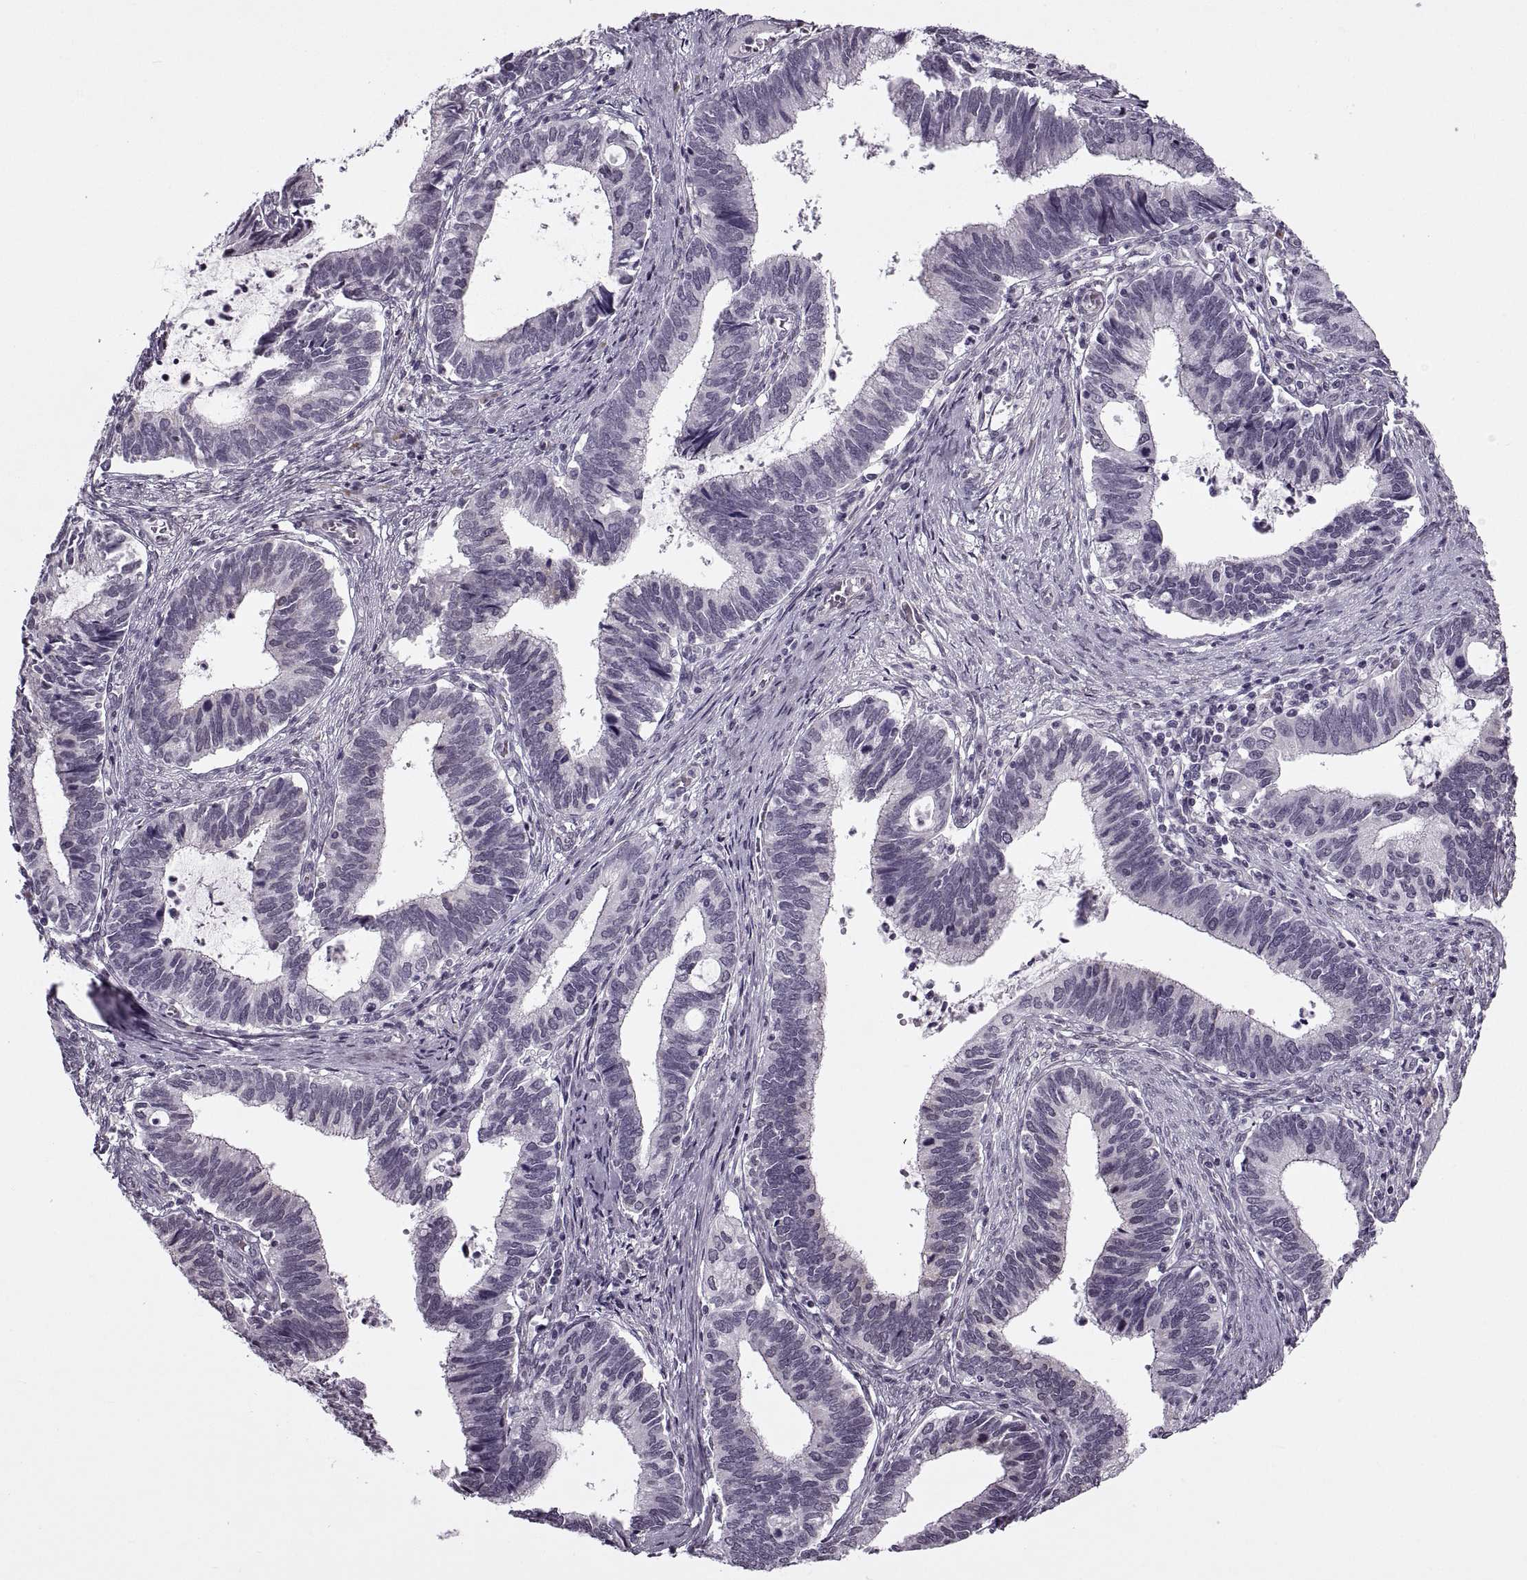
{"staining": {"intensity": "negative", "quantity": "none", "location": "none"}, "tissue": "cervical cancer", "cell_type": "Tumor cells", "image_type": "cancer", "snomed": [{"axis": "morphology", "description": "Adenocarcinoma, NOS"}, {"axis": "topography", "description": "Cervix"}], "caption": "Immunohistochemical staining of human cervical cancer shows no significant staining in tumor cells. The staining is performed using DAB brown chromogen with nuclei counter-stained in using hematoxylin.", "gene": "PRSS37", "patient": {"sex": "female", "age": 42}}